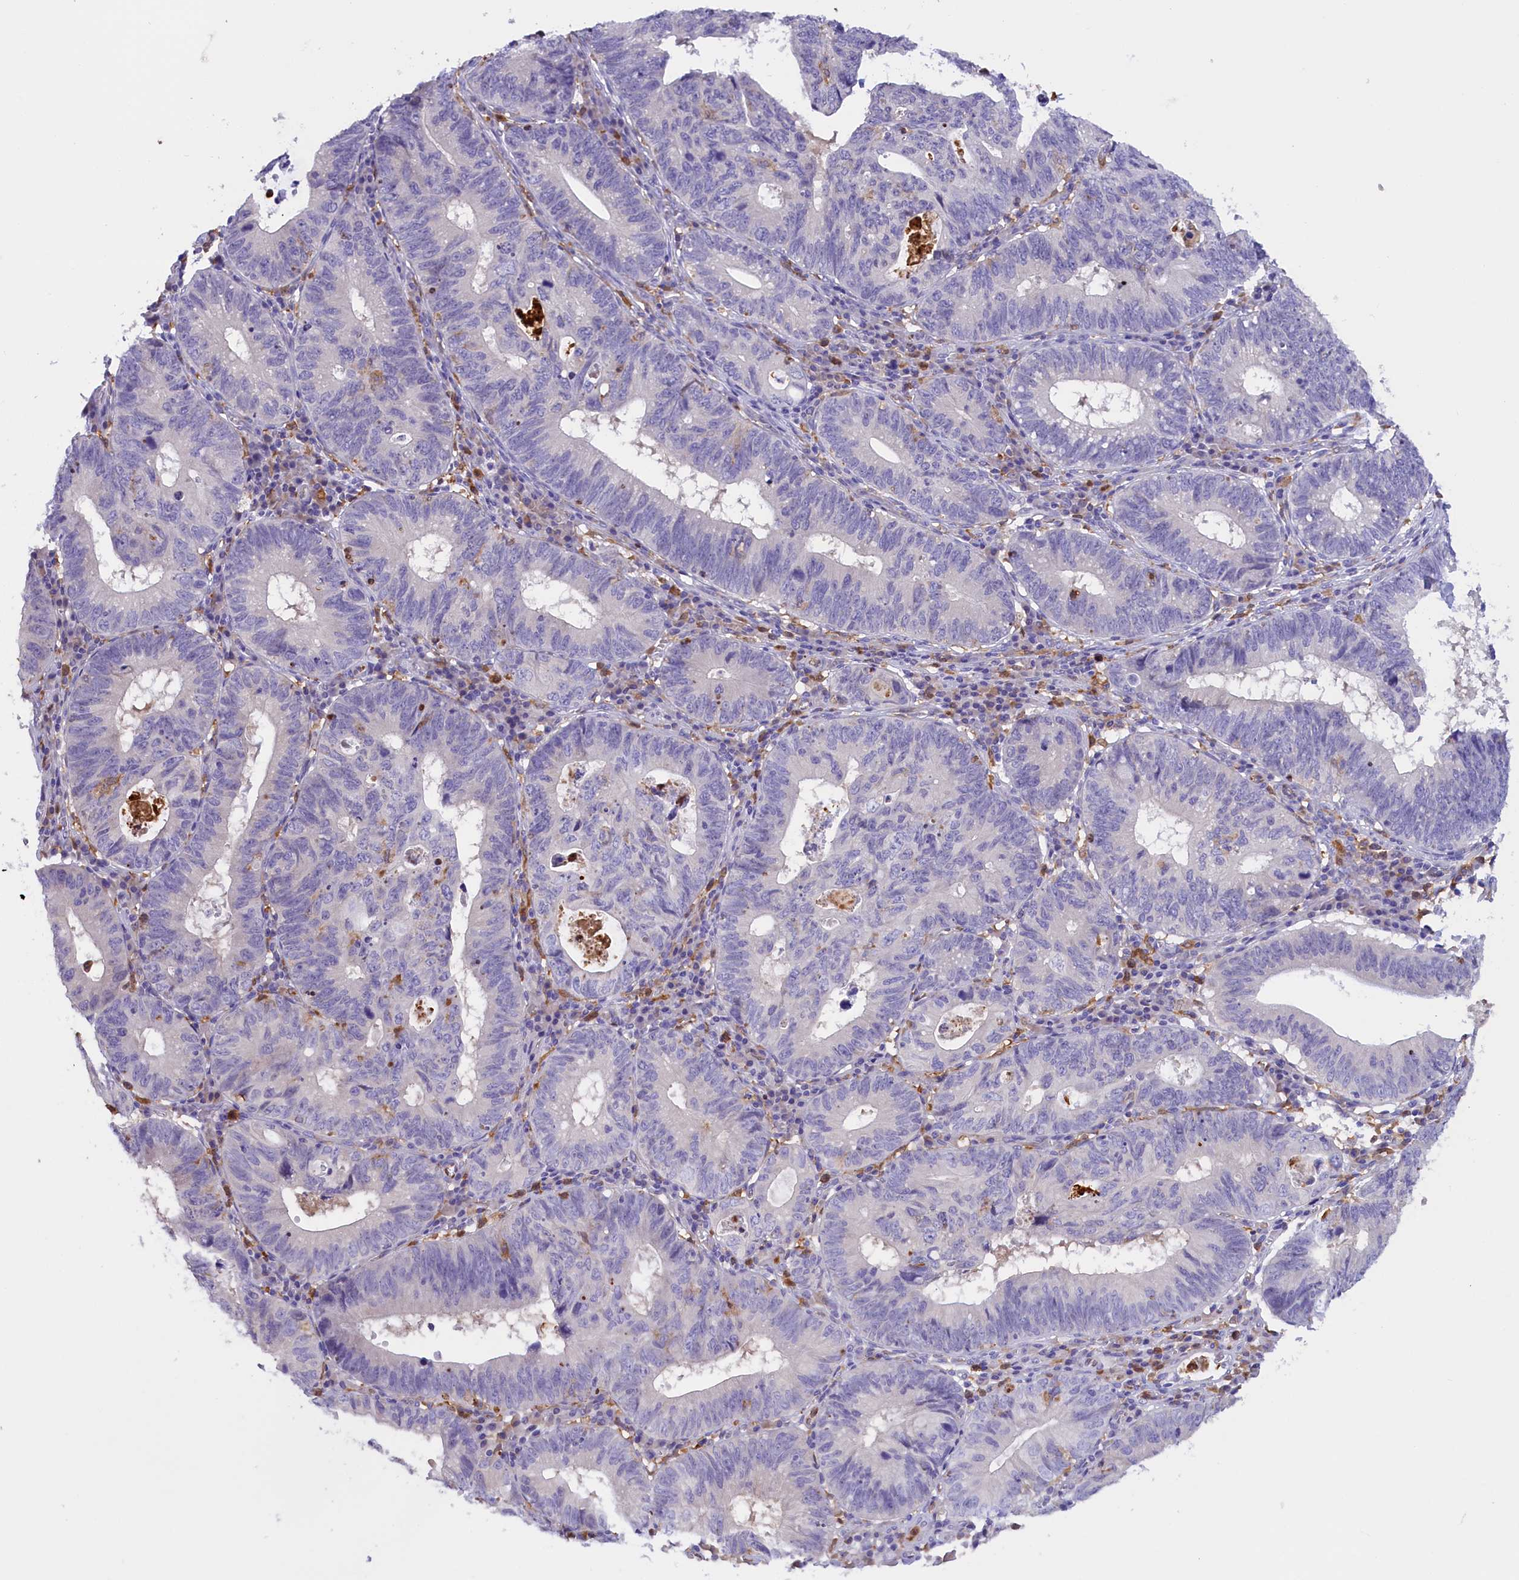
{"staining": {"intensity": "negative", "quantity": "none", "location": "none"}, "tissue": "stomach cancer", "cell_type": "Tumor cells", "image_type": "cancer", "snomed": [{"axis": "morphology", "description": "Adenocarcinoma, NOS"}, {"axis": "topography", "description": "Stomach"}], "caption": "Tumor cells show no significant expression in stomach cancer (adenocarcinoma).", "gene": "FAM149B1", "patient": {"sex": "male", "age": 59}}